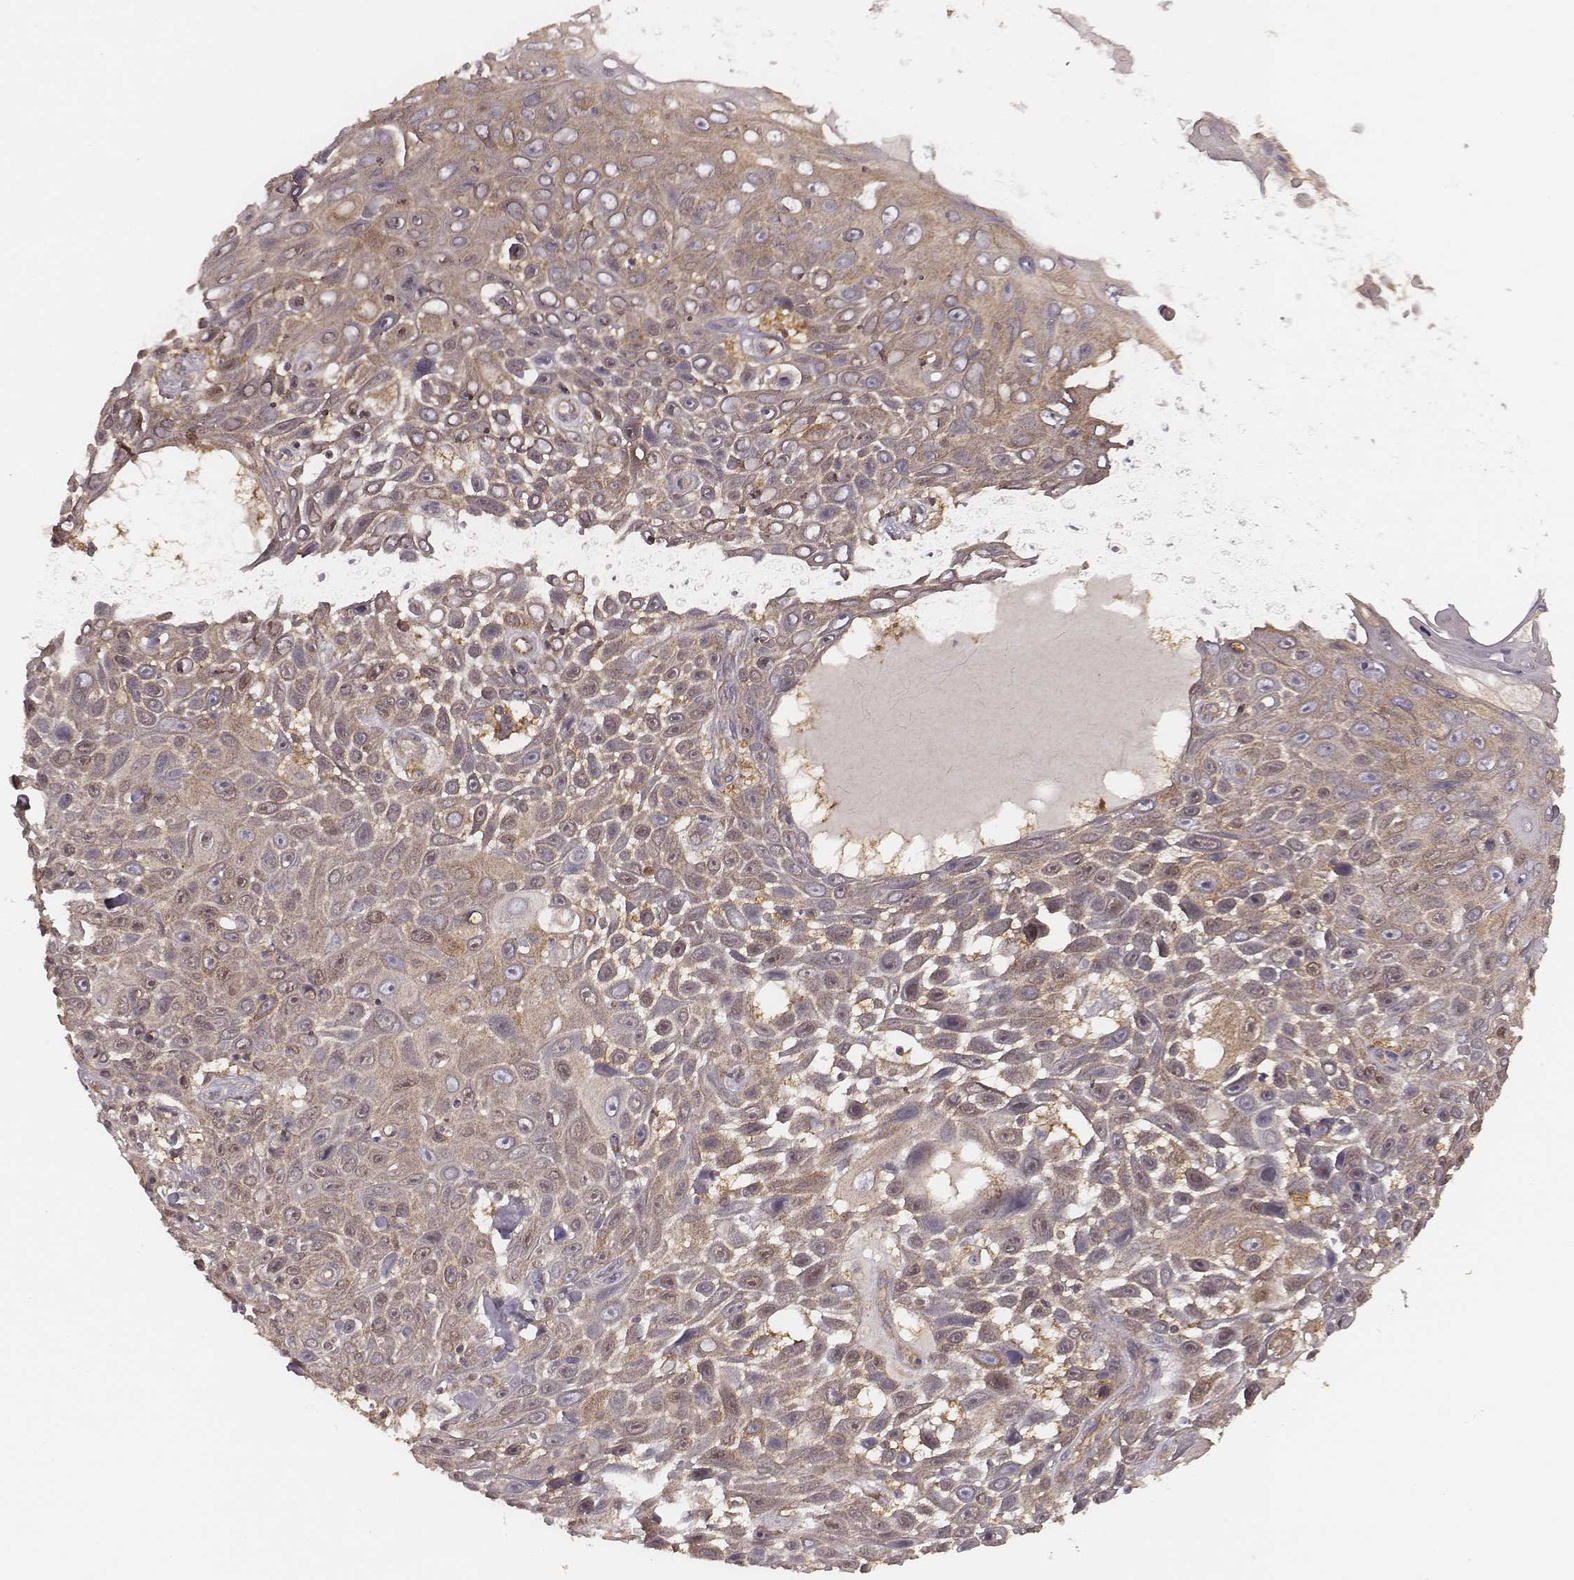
{"staining": {"intensity": "weak", "quantity": "25%-75%", "location": "cytoplasmic/membranous"}, "tissue": "skin cancer", "cell_type": "Tumor cells", "image_type": "cancer", "snomed": [{"axis": "morphology", "description": "Squamous cell carcinoma, NOS"}, {"axis": "topography", "description": "Skin"}], "caption": "Immunohistochemical staining of squamous cell carcinoma (skin) shows low levels of weak cytoplasmic/membranous expression in about 25%-75% of tumor cells.", "gene": "CARS1", "patient": {"sex": "male", "age": 82}}